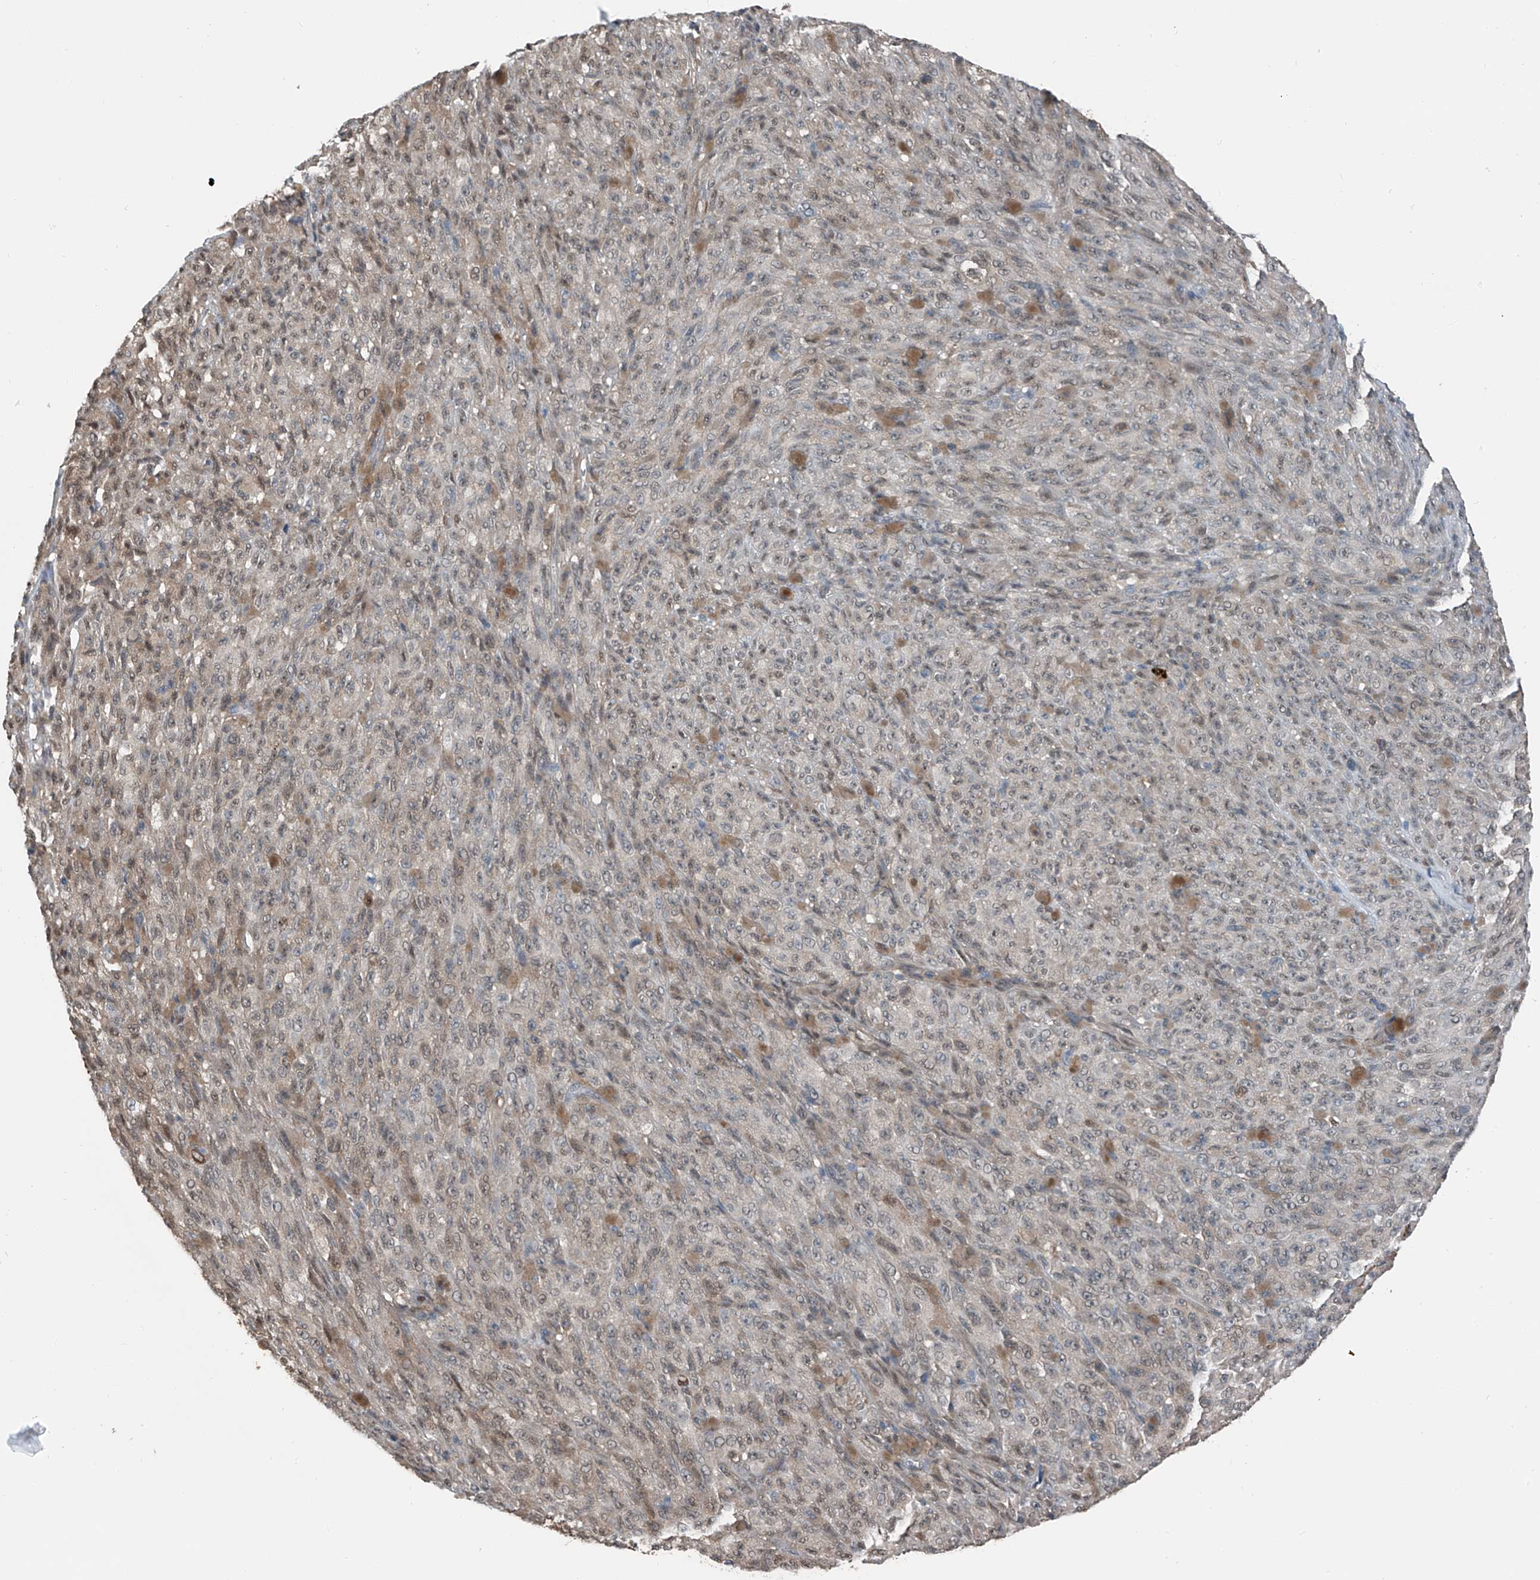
{"staining": {"intensity": "weak", "quantity": "25%-75%", "location": "nuclear"}, "tissue": "melanoma", "cell_type": "Tumor cells", "image_type": "cancer", "snomed": [{"axis": "morphology", "description": "Malignant melanoma, NOS"}, {"axis": "topography", "description": "Skin"}], "caption": "A low amount of weak nuclear positivity is identified in approximately 25%-75% of tumor cells in malignant melanoma tissue. Ihc stains the protein of interest in brown and the nuclei are stained blue.", "gene": "HSPA6", "patient": {"sex": "female", "age": 82}}